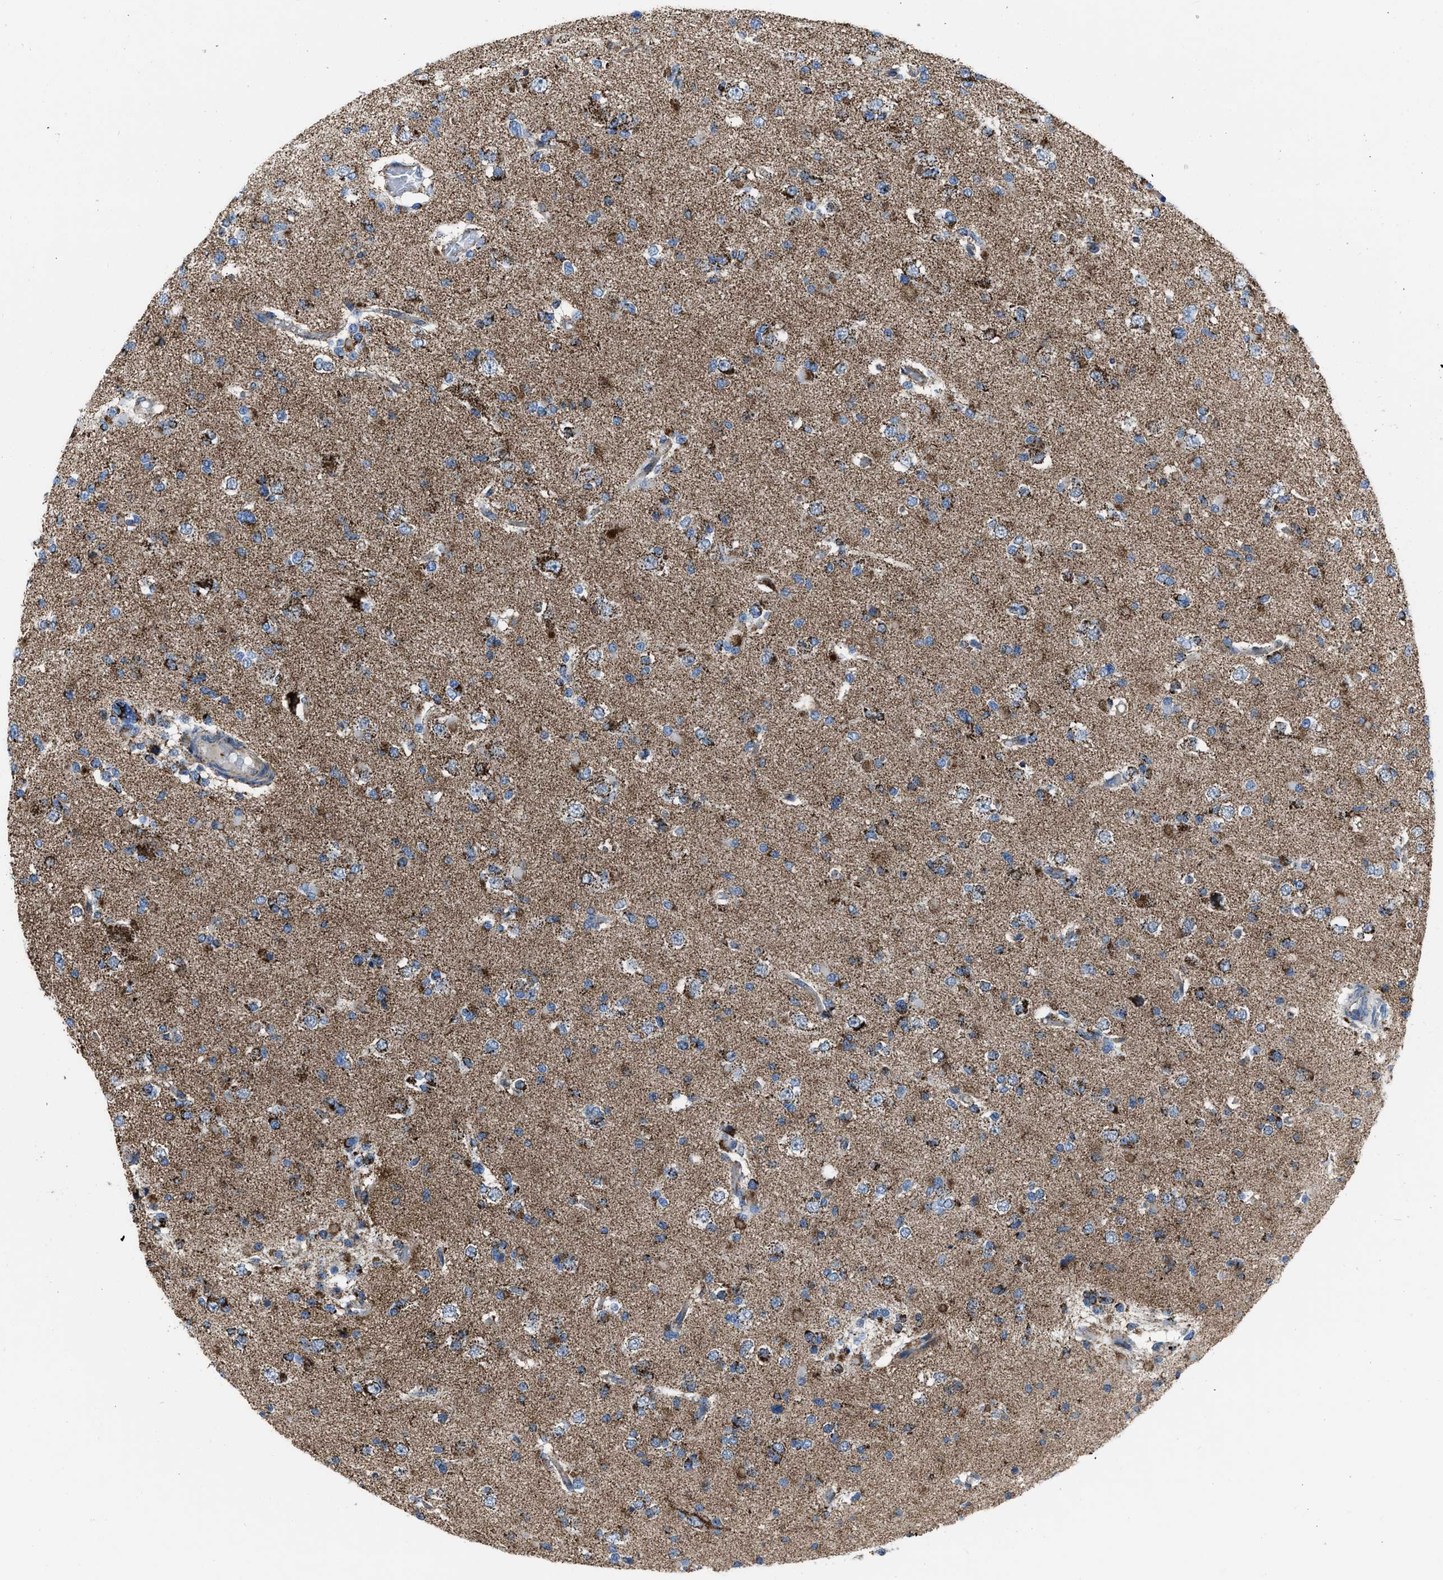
{"staining": {"intensity": "strong", "quantity": ">75%", "location": "cytoplasmic/membranous"}, "tissue": "glioma", "cell_type": "Tumor cells", "image_type": "cancer", "snomed": [{"axis": "morphology", "description": "Glioma, malignant, Low grade"}, {"axis": "topography", "description": "Brain"}], "caption": "Human malignant low-grade glioma stained with a brown dye exhibits strong cytoplasmic/membranous positive positivity in approximately >75% of tumor cells.", "gene": "NSD3", "patient": {"sex": "female", "age": 22}}